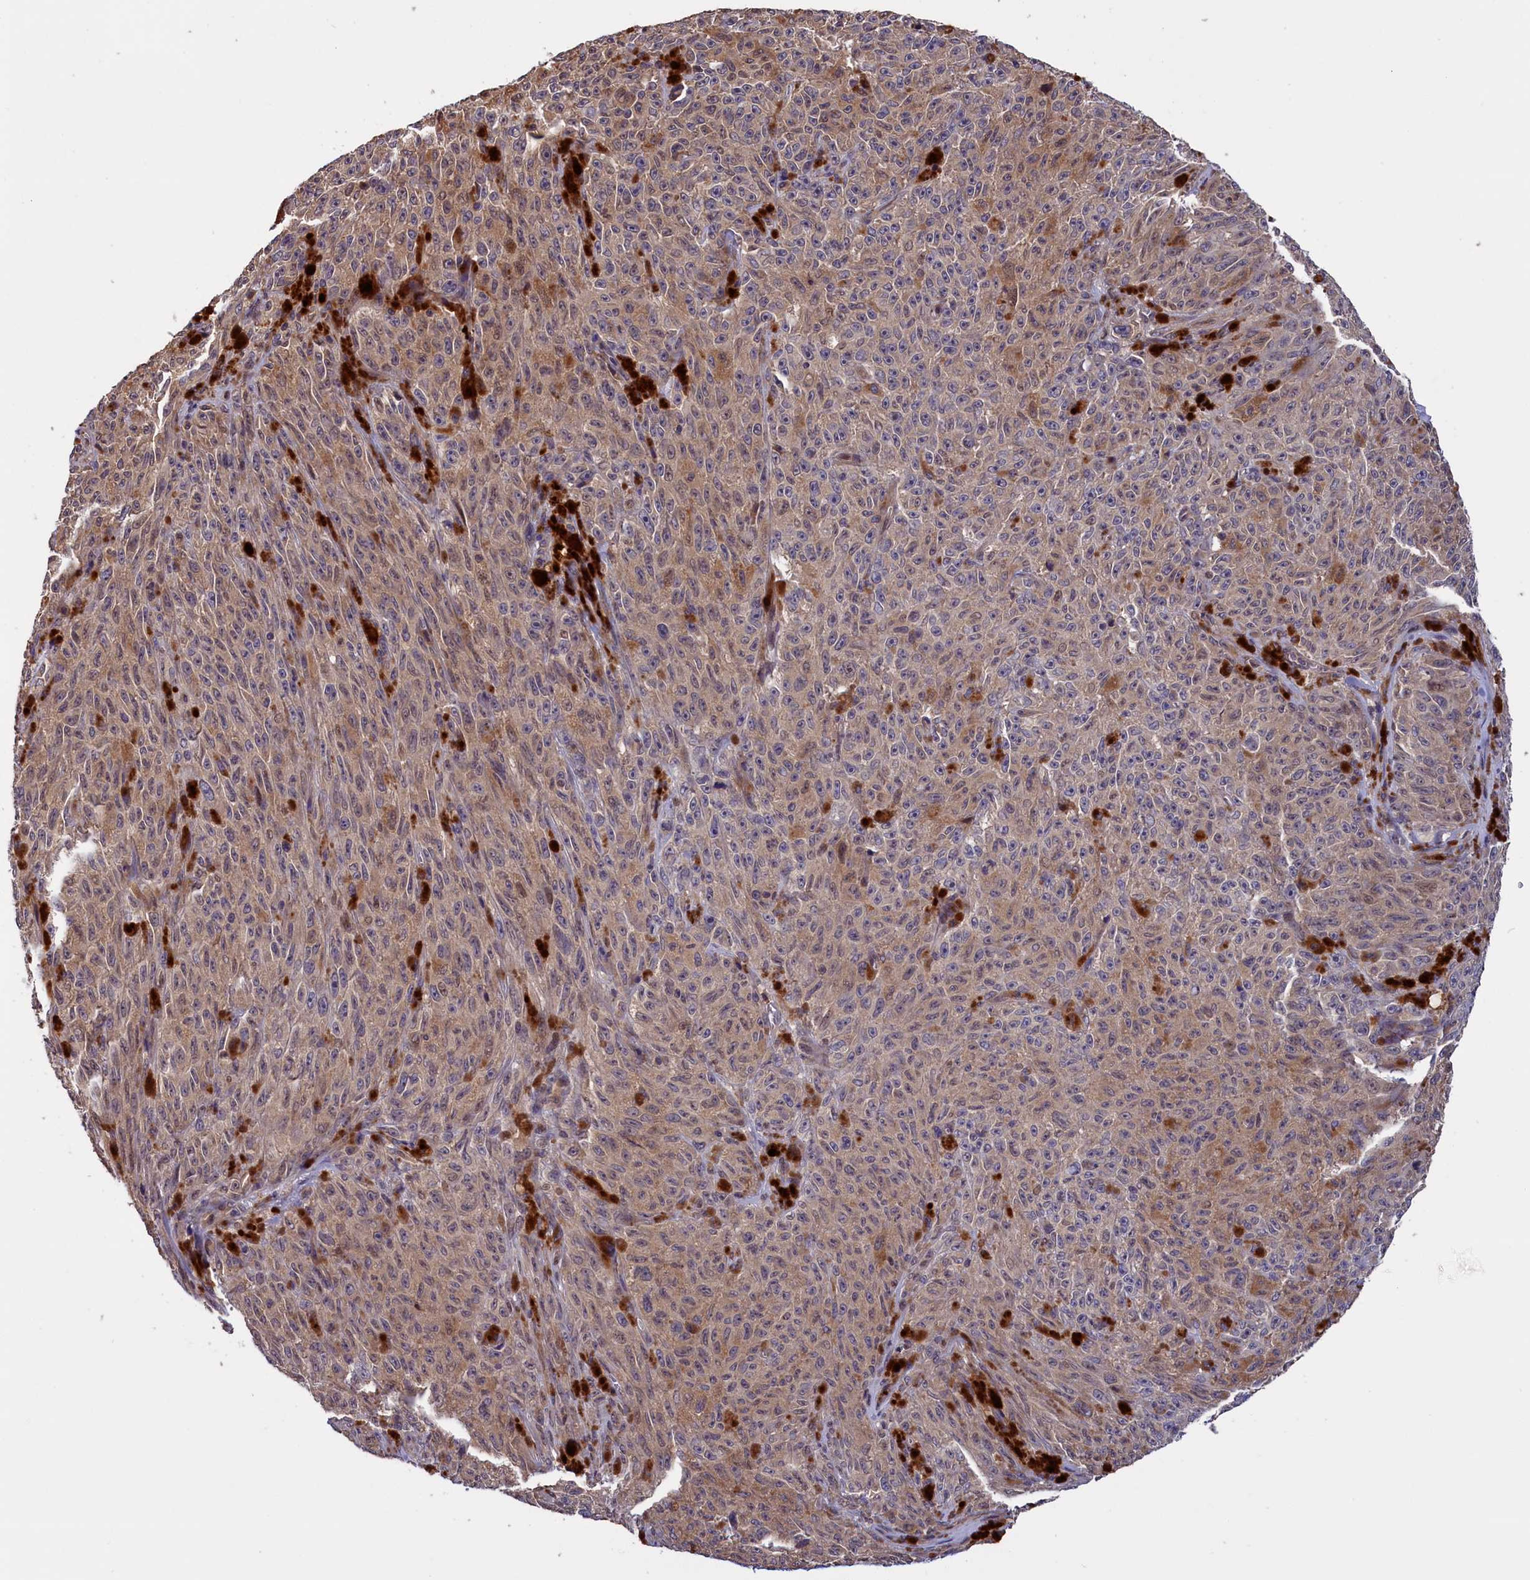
{"staining": {"intensity": "weak", "quantity": ">75%", "location": "cytoplasmic/membranous"}, "tissue": "melanoma", "cell_type": "Tumor cells", "image_type": "cancer", "snomed": [{"axis": "morphology", "description": "Malignant melanoma, NOS"}, {"axis": "topography", "description": "Skin"}], "caption": "This is an image of IHC staining of malignant melanoma, which shows weak expression in the cytoplasmic/membranous of tumor cells.", "gene": "DENND1B", "patient": {"sex": "female", "age": 82}}